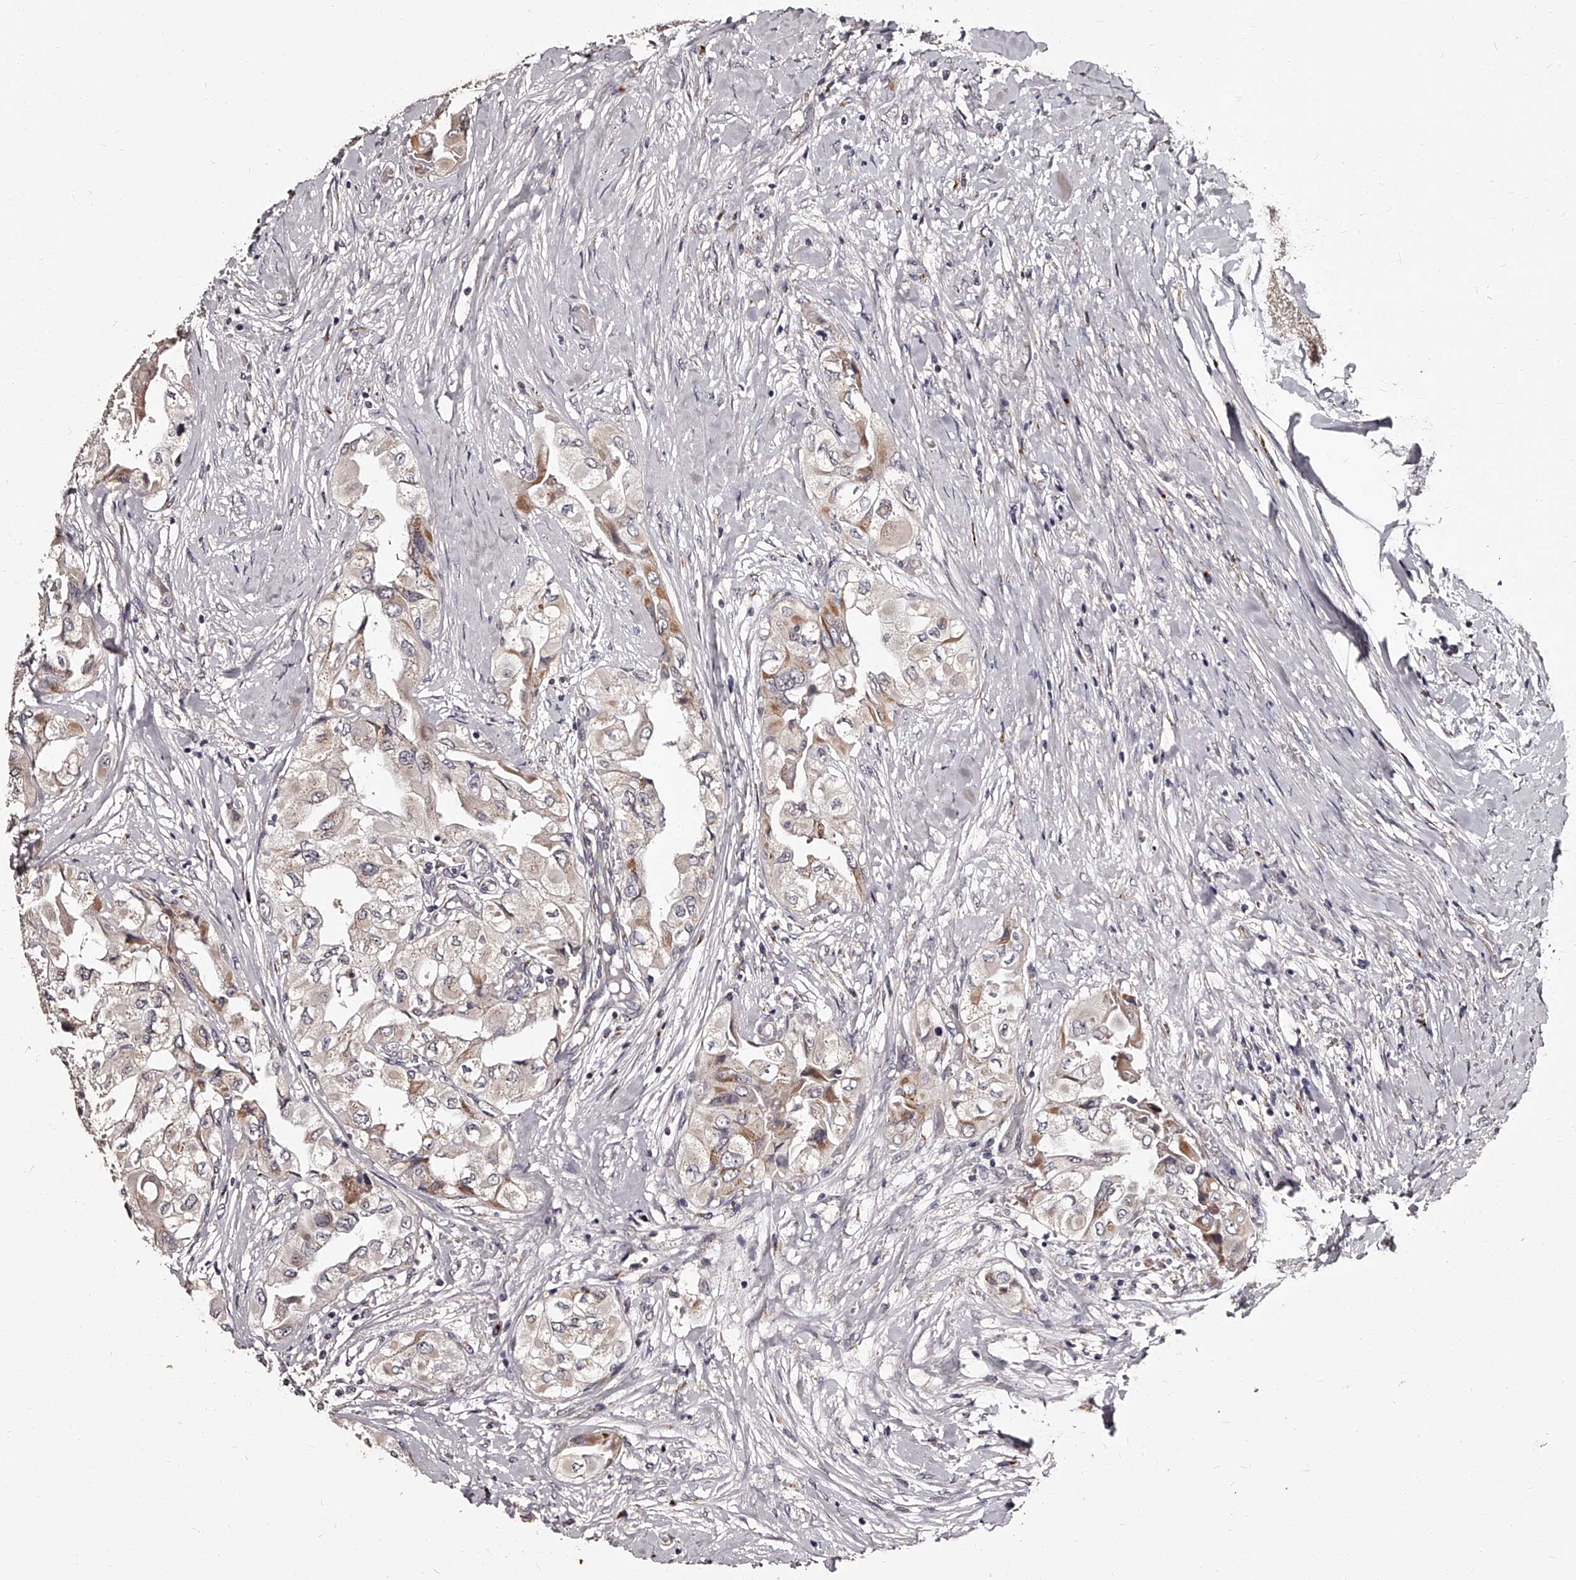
{"staining": {"intensity": "weak", "quantity": "<25%", "location": "cytoplasmic/membranous"}, "tissue": "thyroid cancer", "cell_type": "Tumor cells", "image_type": "cancer", "snomed": [{"axis": "morphology", "description": "Papillary adenocarcinoma, NOS"}, {"axis": "topography", "description": "Thyroid gland"}], "caption": "Tumor cells show no significant staining in papillary adenocarcinoma (thyroid).", "gene": "RSC1A1", "patient": {"sex": "female", "age": 59}}